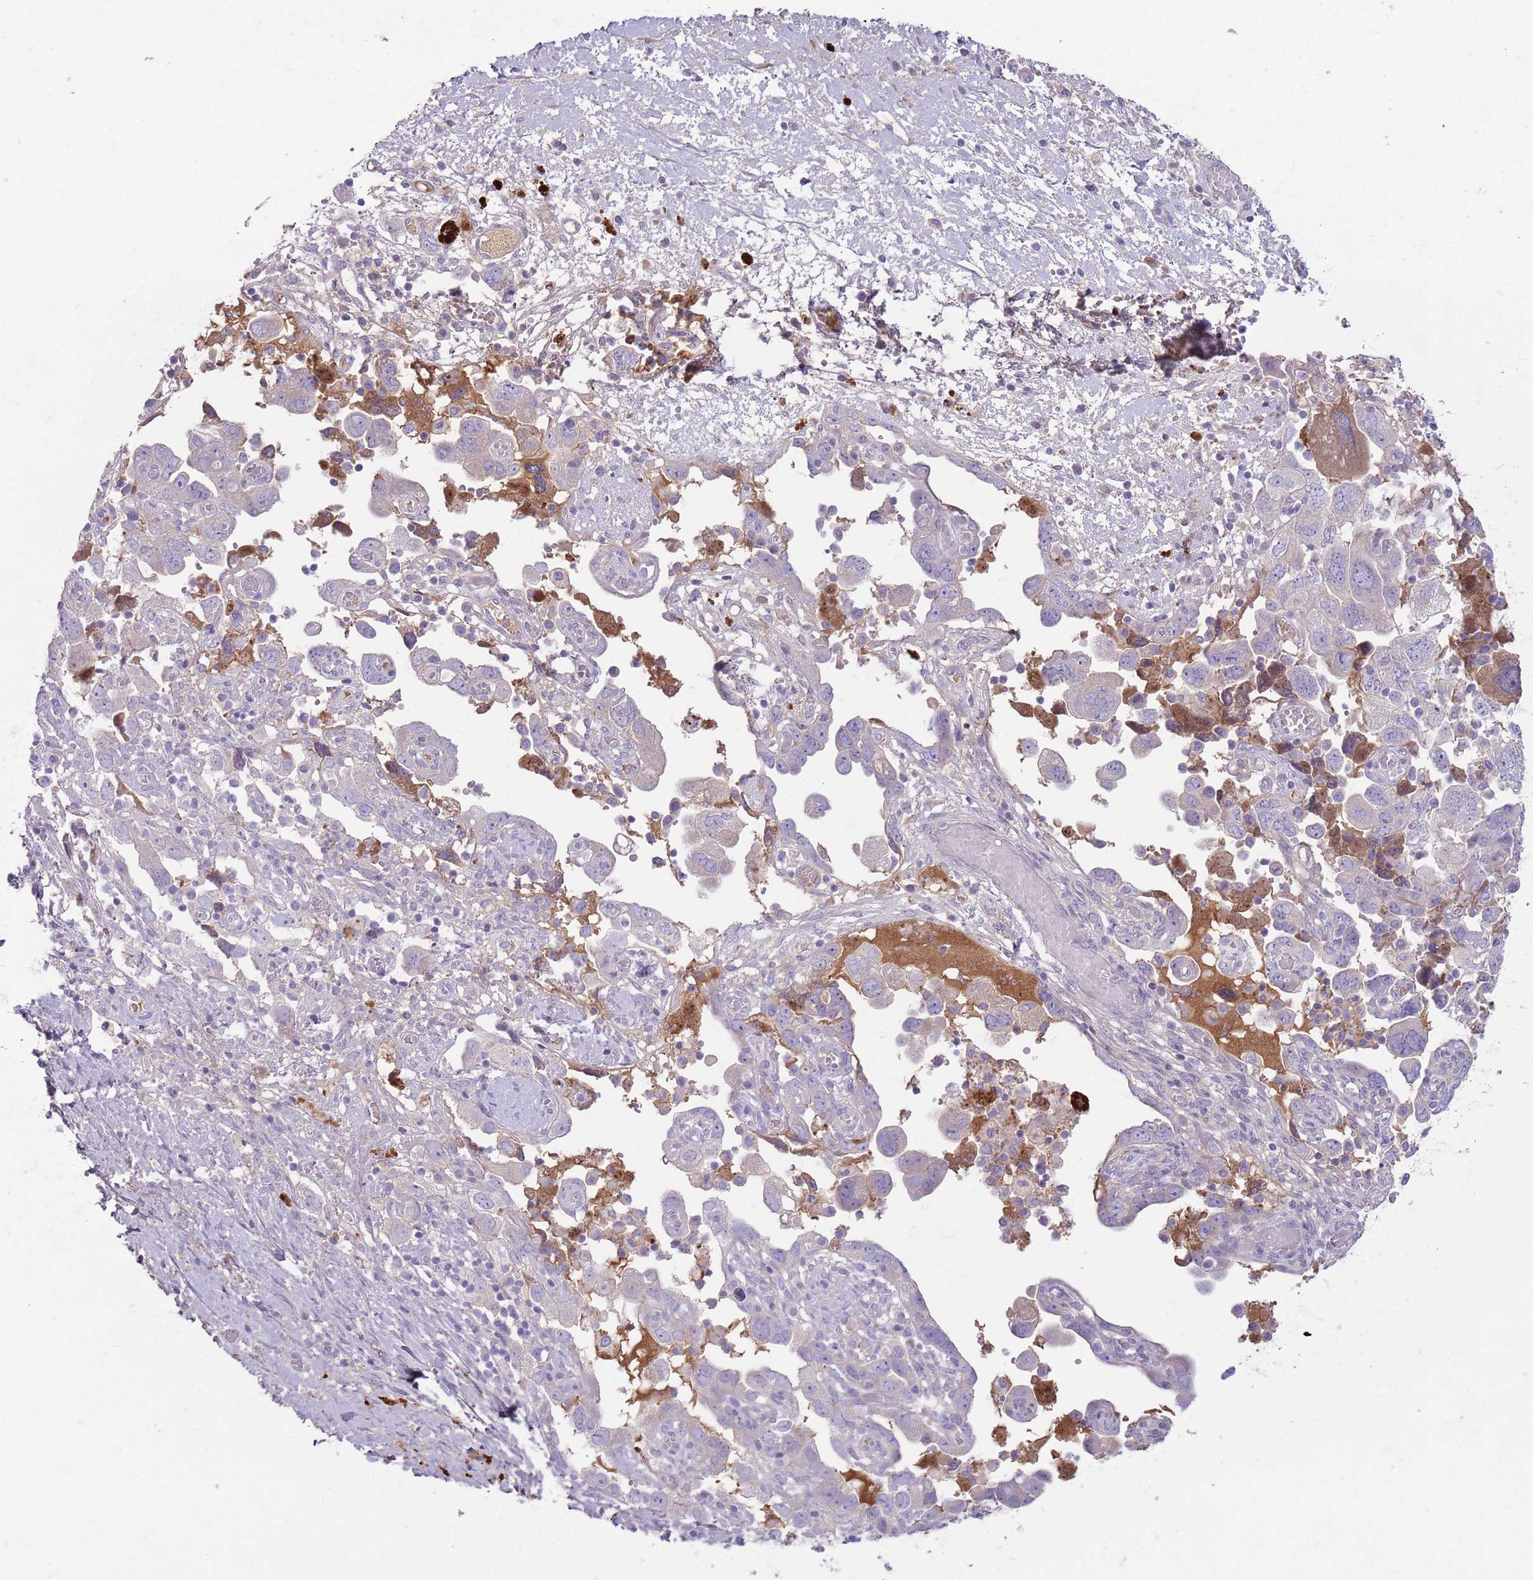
{"staining": {"intensity": "negative", "quantity": "none", "location": "none"}, "tissue": "ovarian cancer", "cell_type": "Tumor cells", "image_type": "cancer", "snomed": [{"axis": "morphology", "description": "Carcinoma, NOS"}, {"axis": "morphology", "description": "Cystadenocarcinoma, serous, NOS"}, {"axis": "topography", "description": "Ovary"}], "caption": "A high-resolution photomicrograph shows IHC staining of ovarian carcinoma, which shows no significant positivity in tumor cells.", "gene": "CFH", "patient": {"sex": "female", "age": 69}}